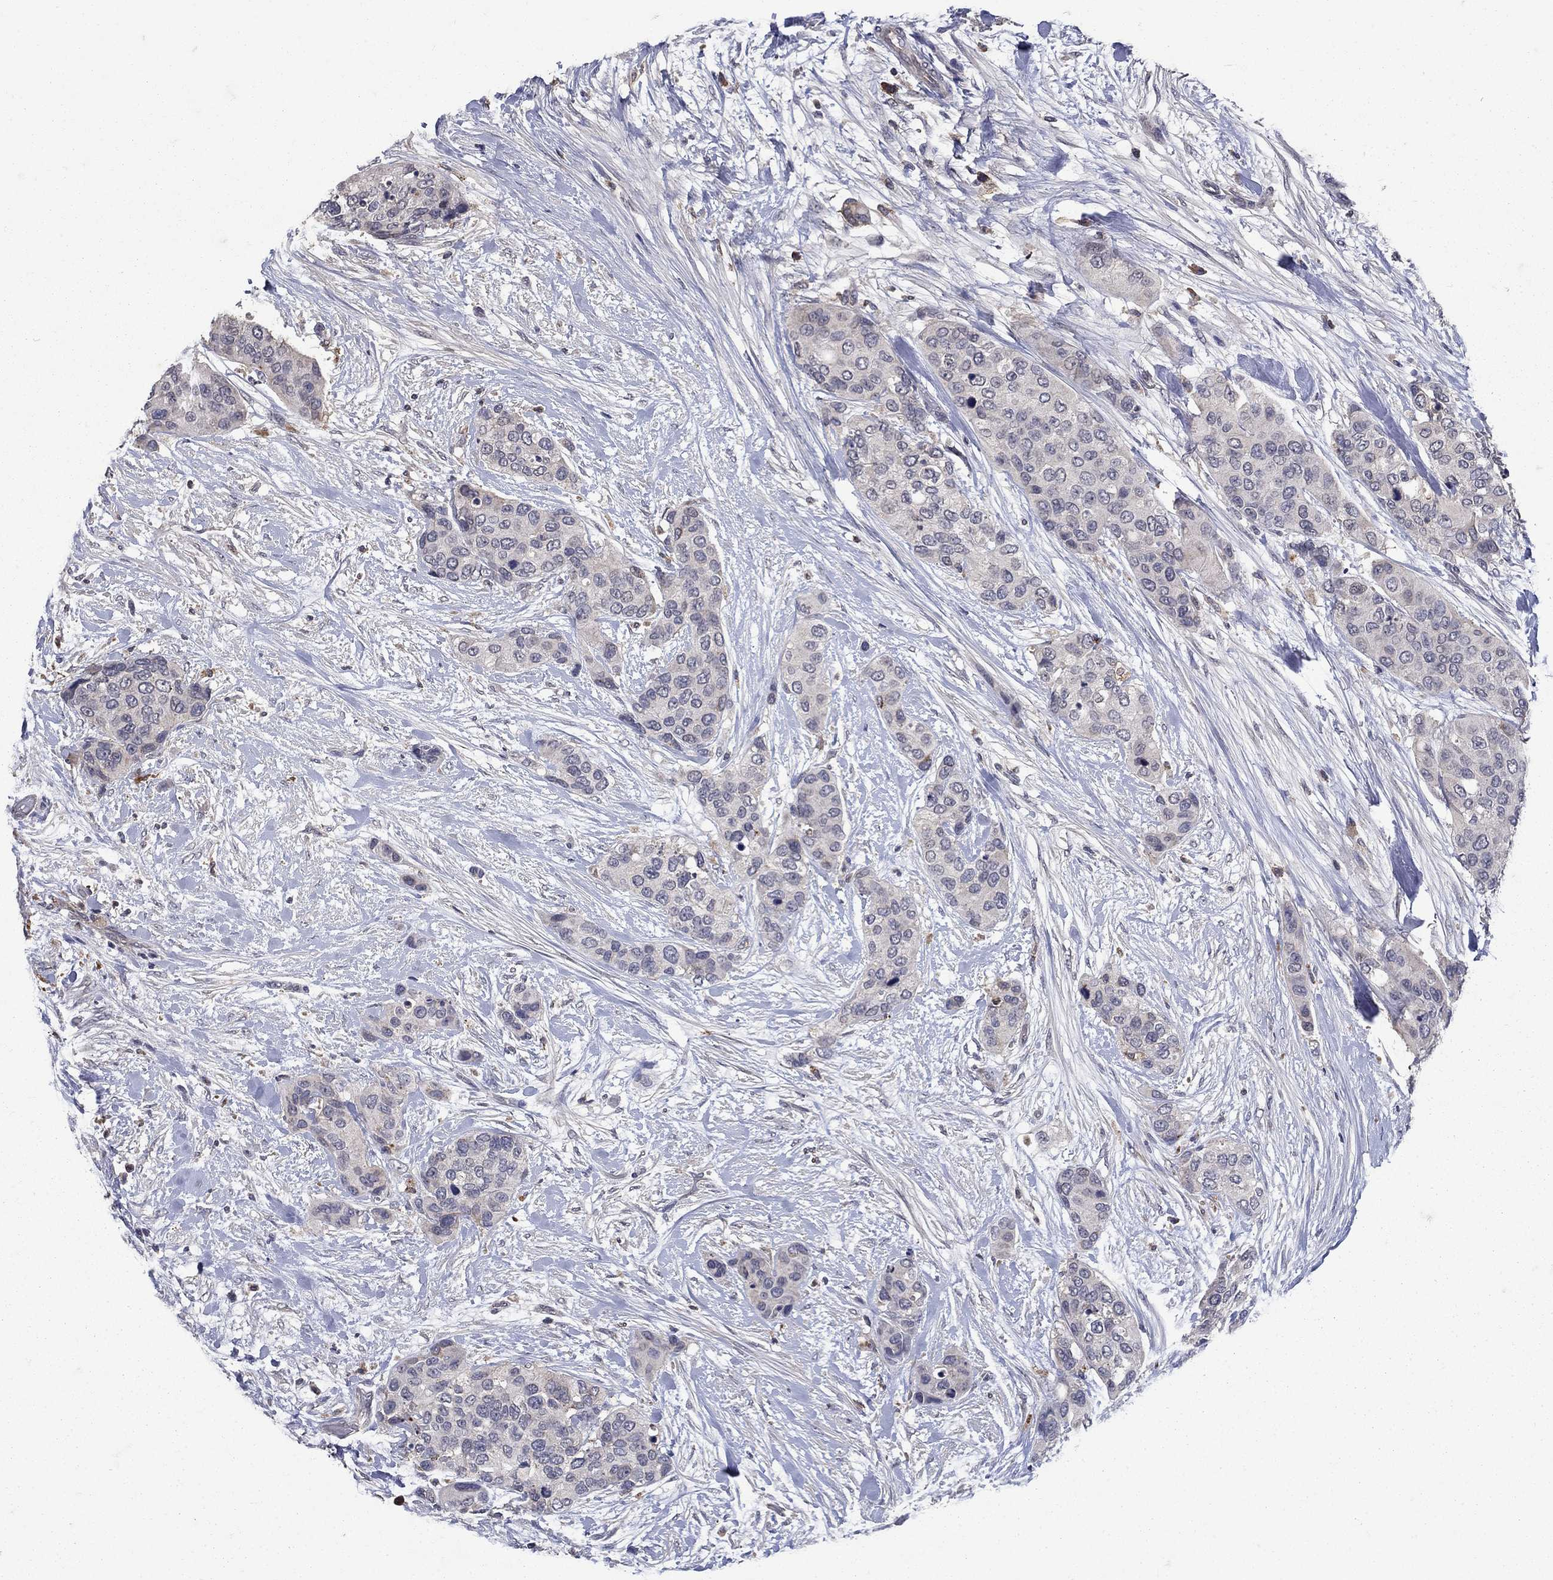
{"staining": {"intensity": "negative", "quantity": "none", "location": "none"}, "tissue": "urothelial cancer", "cell_type": "Tumor cells", "image_type": "cancer", "snomed": [{"axis": "morphology", "description": "Urothelial carcinoma, High grade"}, {"axis": "topography", "description": "Urinary bladder"}], "caption": "The histopathology image displays no staining of tumor cells in urothelial carcinoma (high-grade).", "gene": "NPC2", "patient": {"sex": "male", "age": 77}}